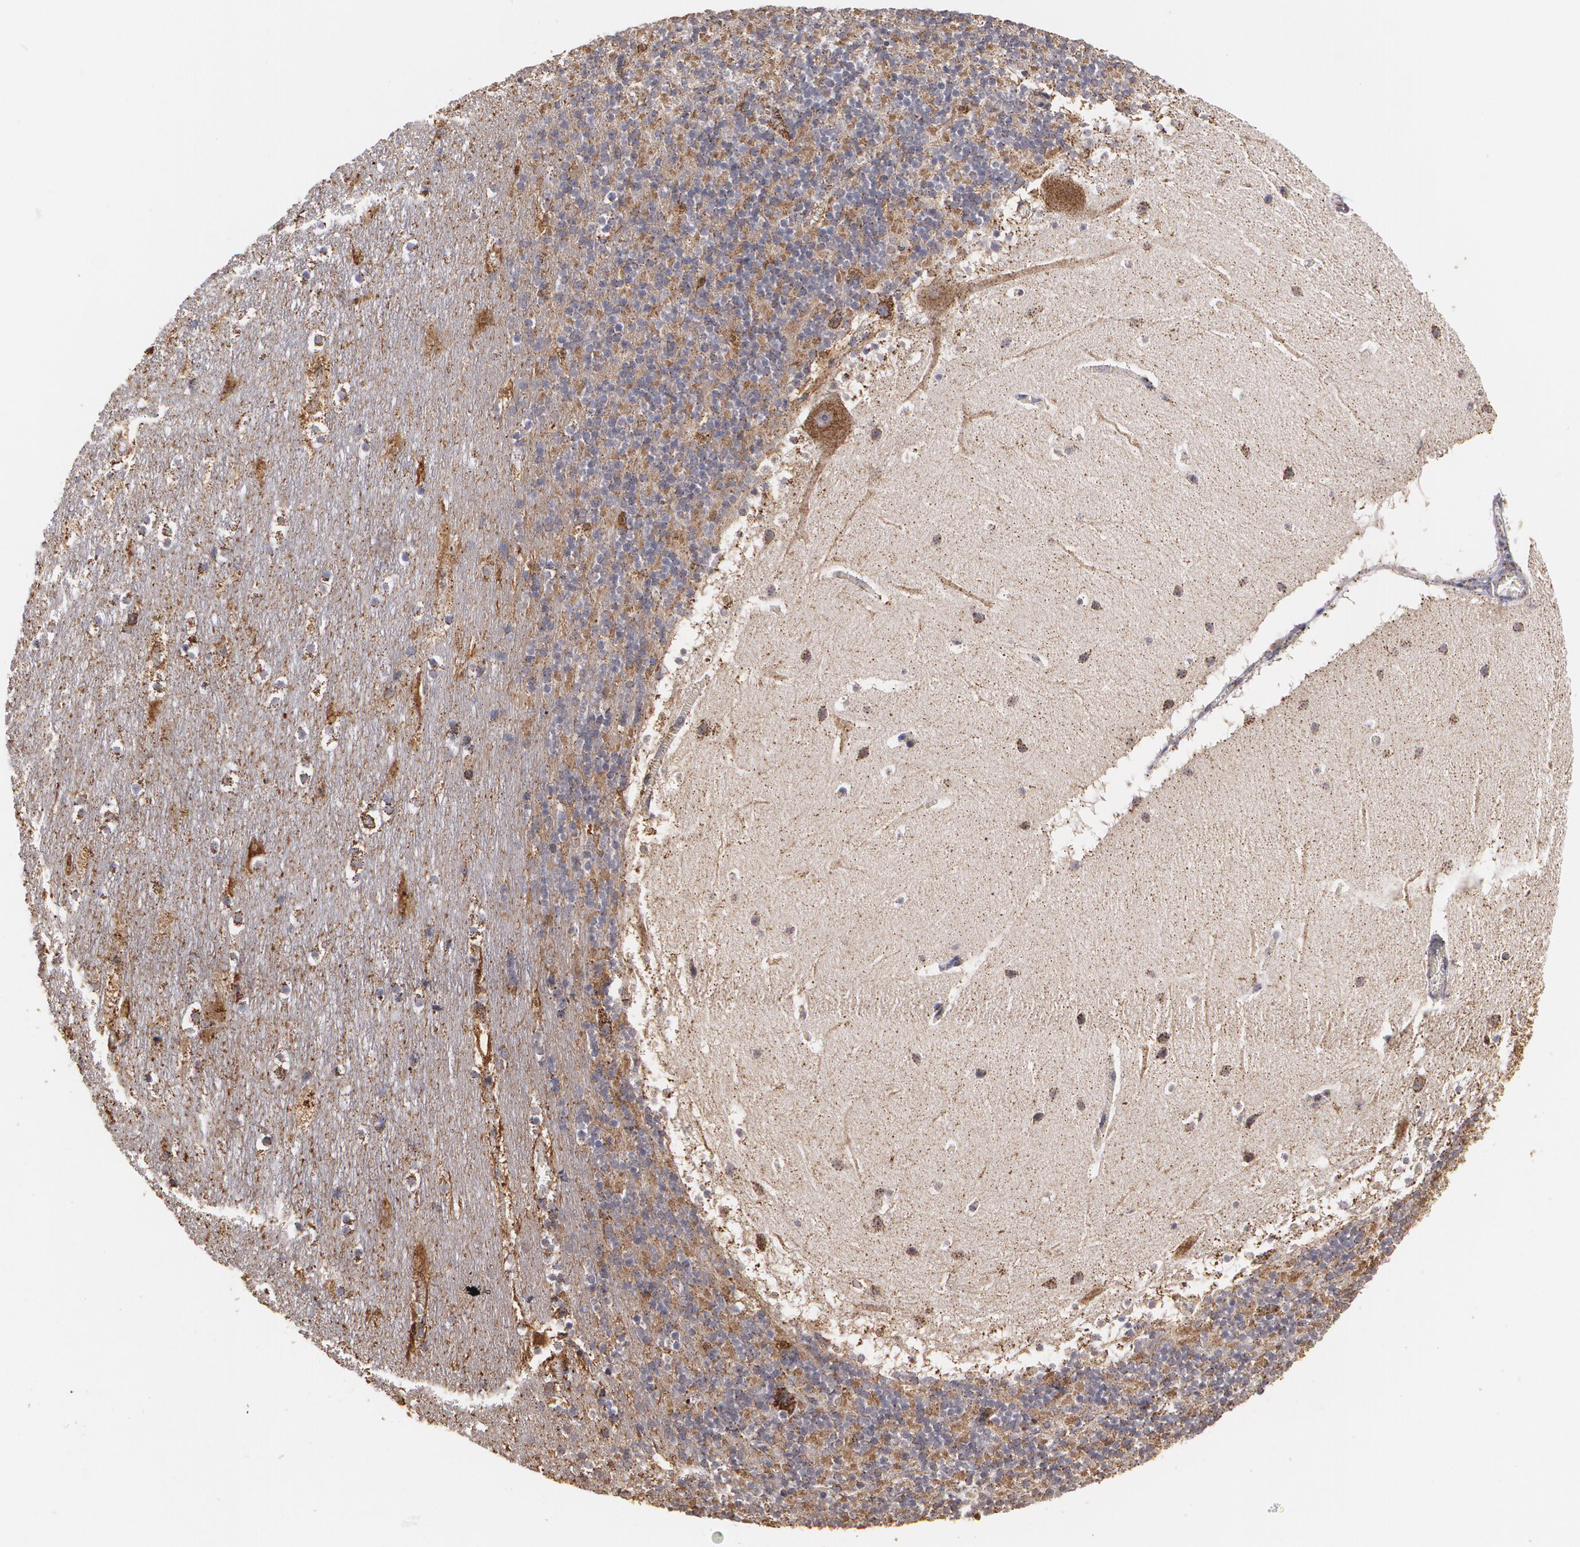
{"staining": {"intensity": "moderate", "quantity": "25%-75%", "location": "cytoplasmic/membranous"}, "tissue": "cerebellum", "cell_type": "Cells in granular layer", "image_type": "normal", "snomed": [{"axis": "morphology", "description": "Normal tissue, NOS"}, {"axis": "topography", "description": "Cerebellum"}], "caption": "This micrograph reveals IHC staining of normal human cerebellum, with medium moderate cytoplasmic/membranous staining in about 25%-75% of cells in granular layer.", "gene": "HSPD1", "patient": {"sex": "male", "age": 45}}